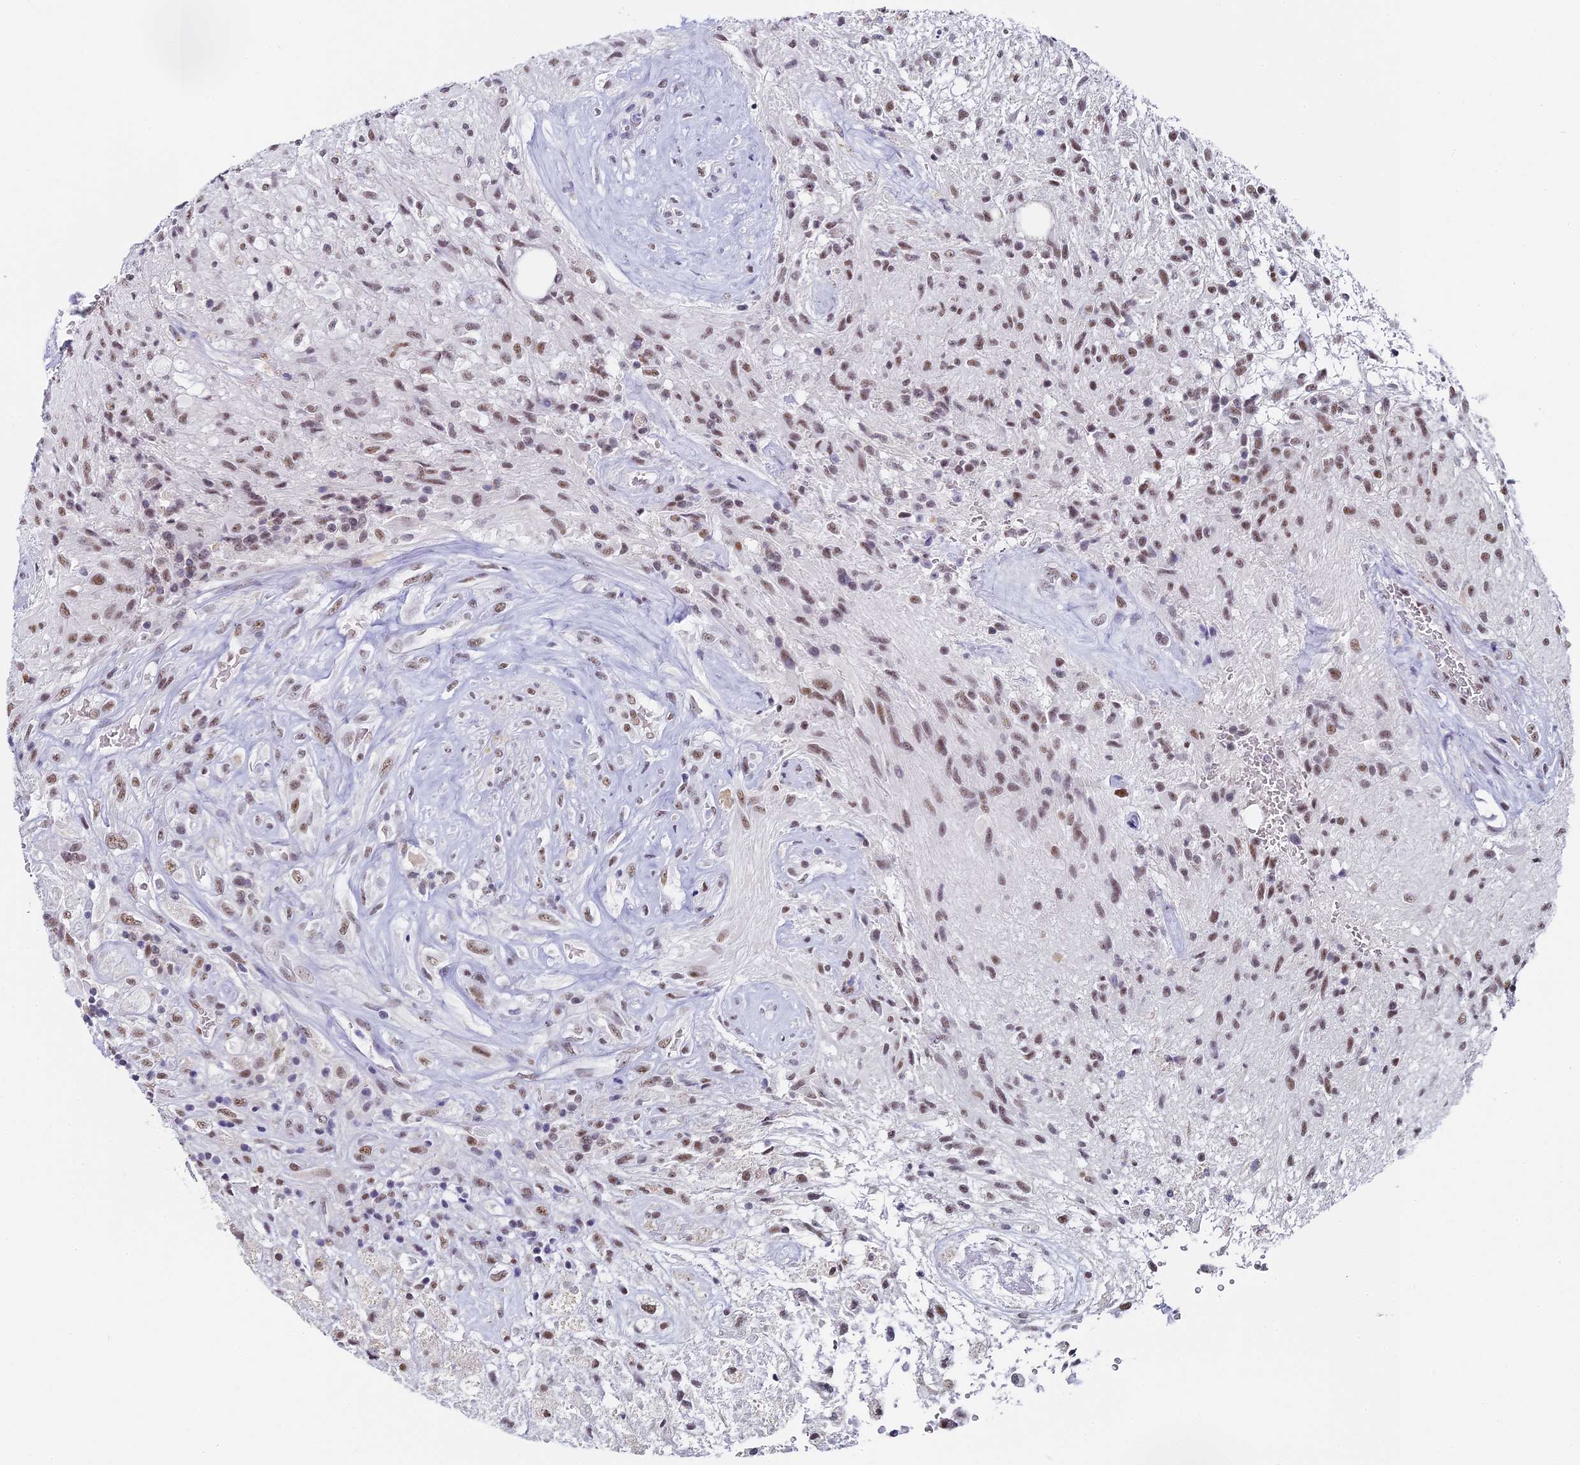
{"staining": {"intensity": "moderate", "quantity": ">75%", "location": "nuclear"}, "tissue": "glioma", "cell_type": "Tumor cells", "image_type": "cancer", "snomed": [{"axis": "morphology", "description": "Glioma, malignant, High grade"}, {"axis": "topography", "description": "Brain"}], "caption": "This is a photomicrograph of IHC staining of malignant glioma (high-grade), which shows moderate staining in the nuclear of tumor cells.", "gene": "CD2BP2", "patient": {"sex": "male", "age": 56}}